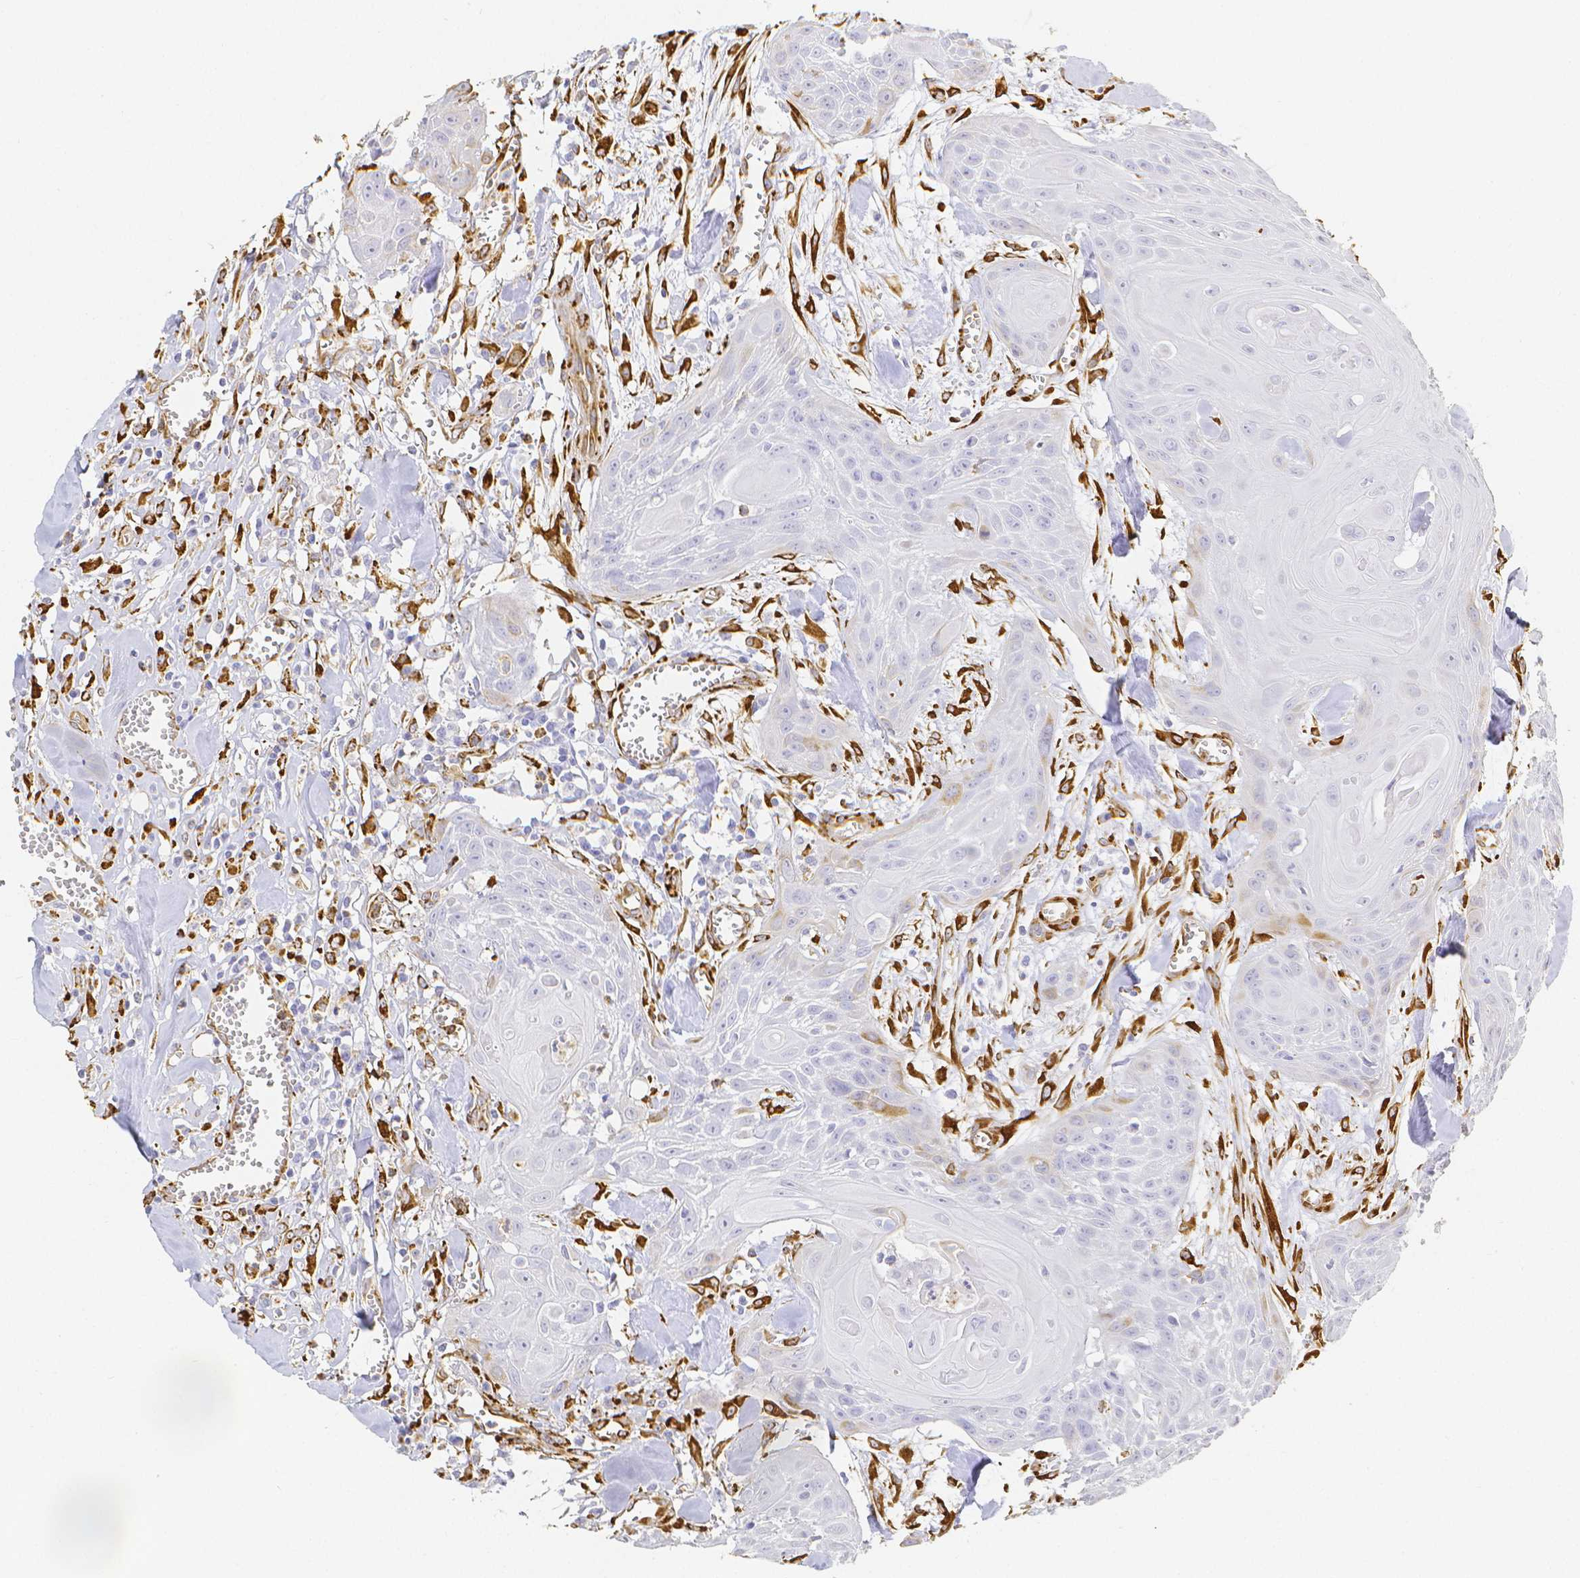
{"staining": {"intensity": "weak", "quantity": "<25%", "location": "cytoplasmic/membranous"}, "tissue": "head and neck cancer", "cell_type": "Tumor cells", "image_type": "cancer", "snomed": [{"axis": "morphology", "description": "Squamous cell carcinoma, NOS"}, {"axis": "topography", "description": "Lymph node"}, {"axis": "topography", "description": "Salivary gland"}, {"axis": "topography", "description": "Head-Neck"}], "caption": "Head and neck squamous cell carcinoma stained for a protein using IHC shows no positivity tumor cells.", "gene": "SMURF1", "patient": {"sex": "female", "age": 74}}